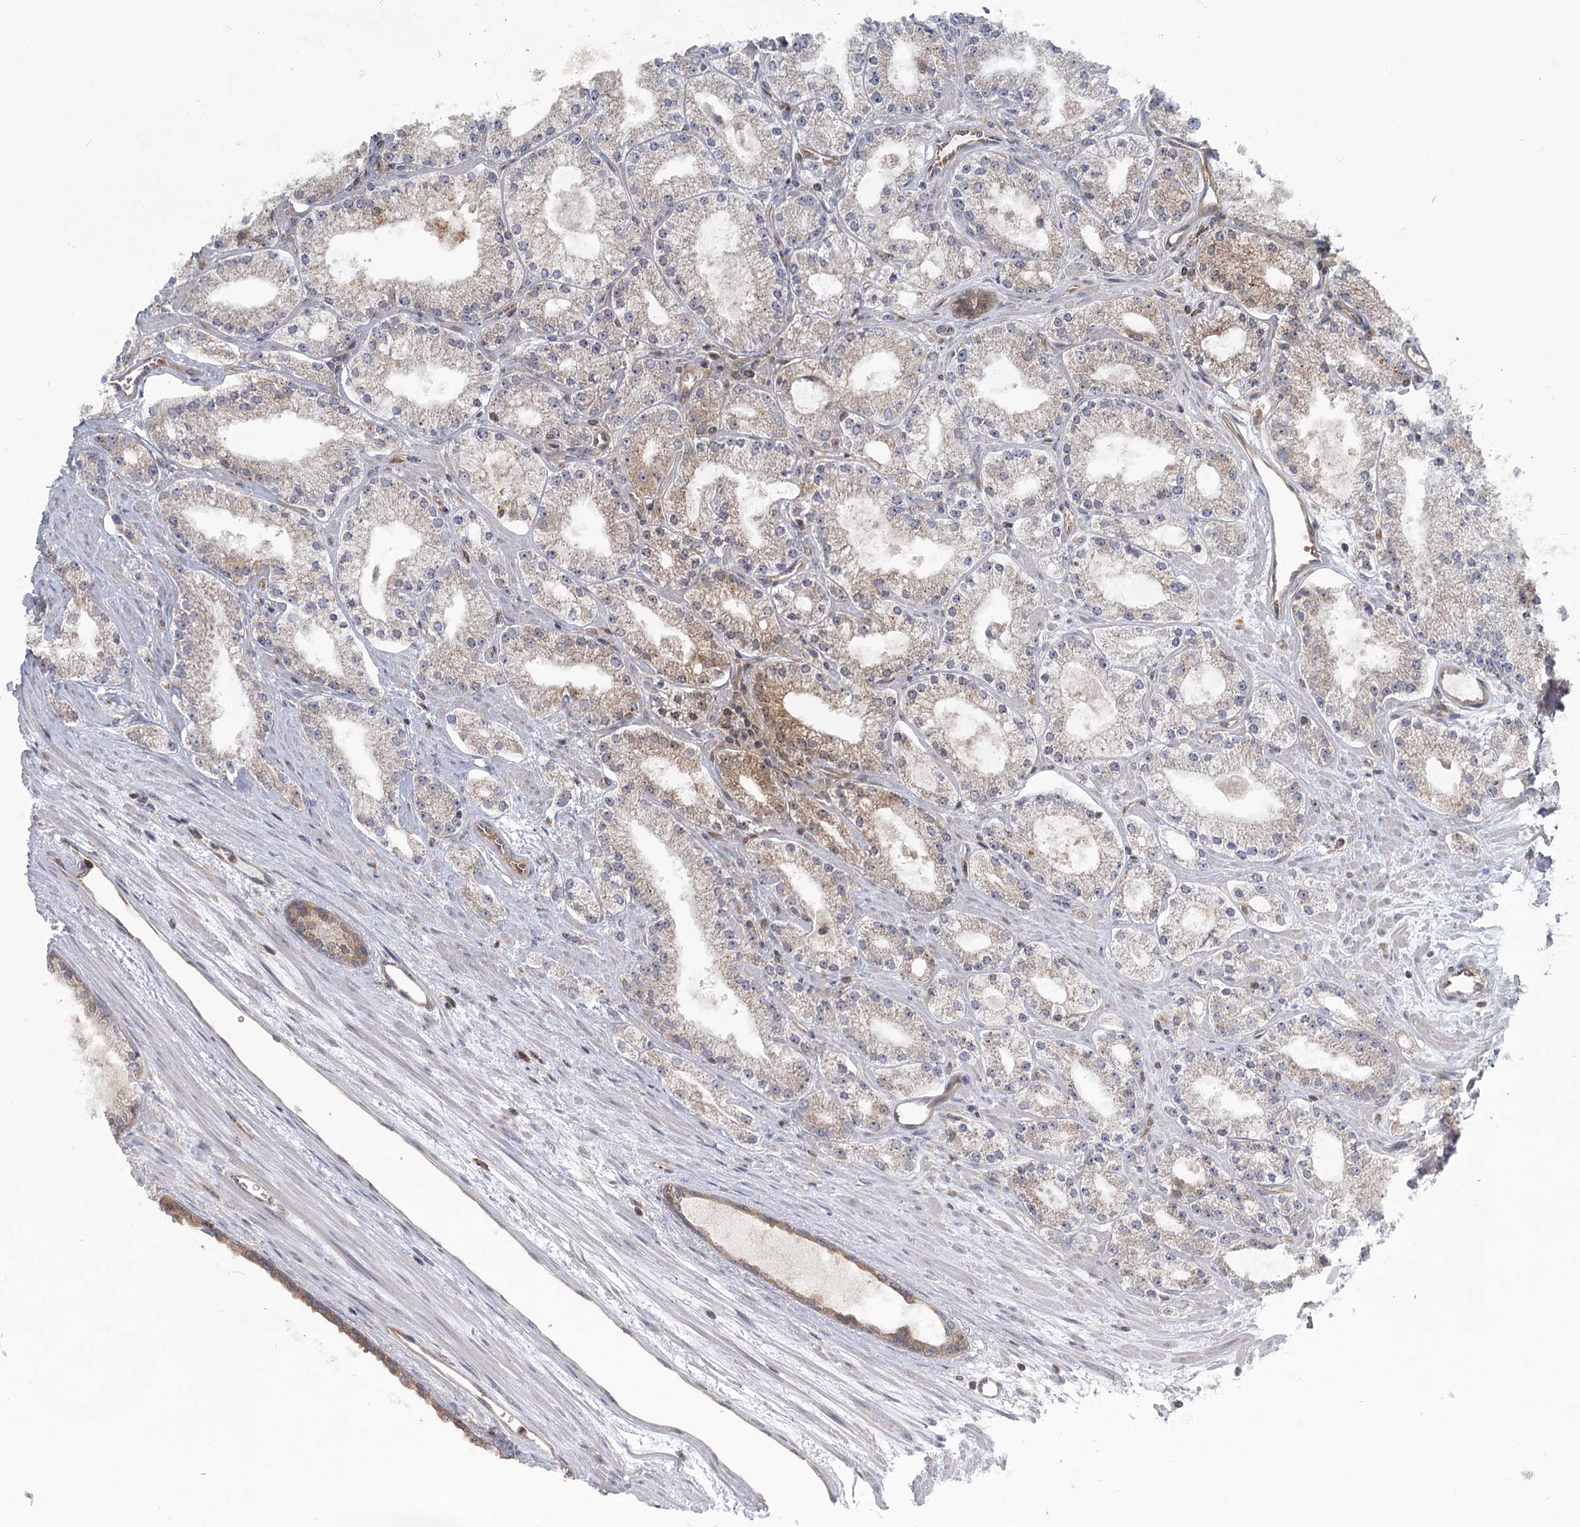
{"staining": {"intensity": "moderate", "quantity": "<25%", "location": "cytoplasmic/membranous"}, "tissue": "prostate cancer", "cell_type": "Tumor cells", "image_type": "cancer", "snomed": [{"axis": "morphology", "description": "Adenocarcinoma, Low grade"}, {"axis": "topography", "description": "Prostate"}], "caption": "Immunohistochemical staining of human prostate low-grade adenocarcinoma demonstrates low levels of moderate cytoplasmic/membranous positivity in about <25% of tumor cells. (Stains: DAB (3,3'-diaminobenzidine) in brown, nuclei in blue, Microscopy: brightfield microscopy at high magnification).", "gene": "THNSL1", "patient": {"sex": "male", "age": 69}}